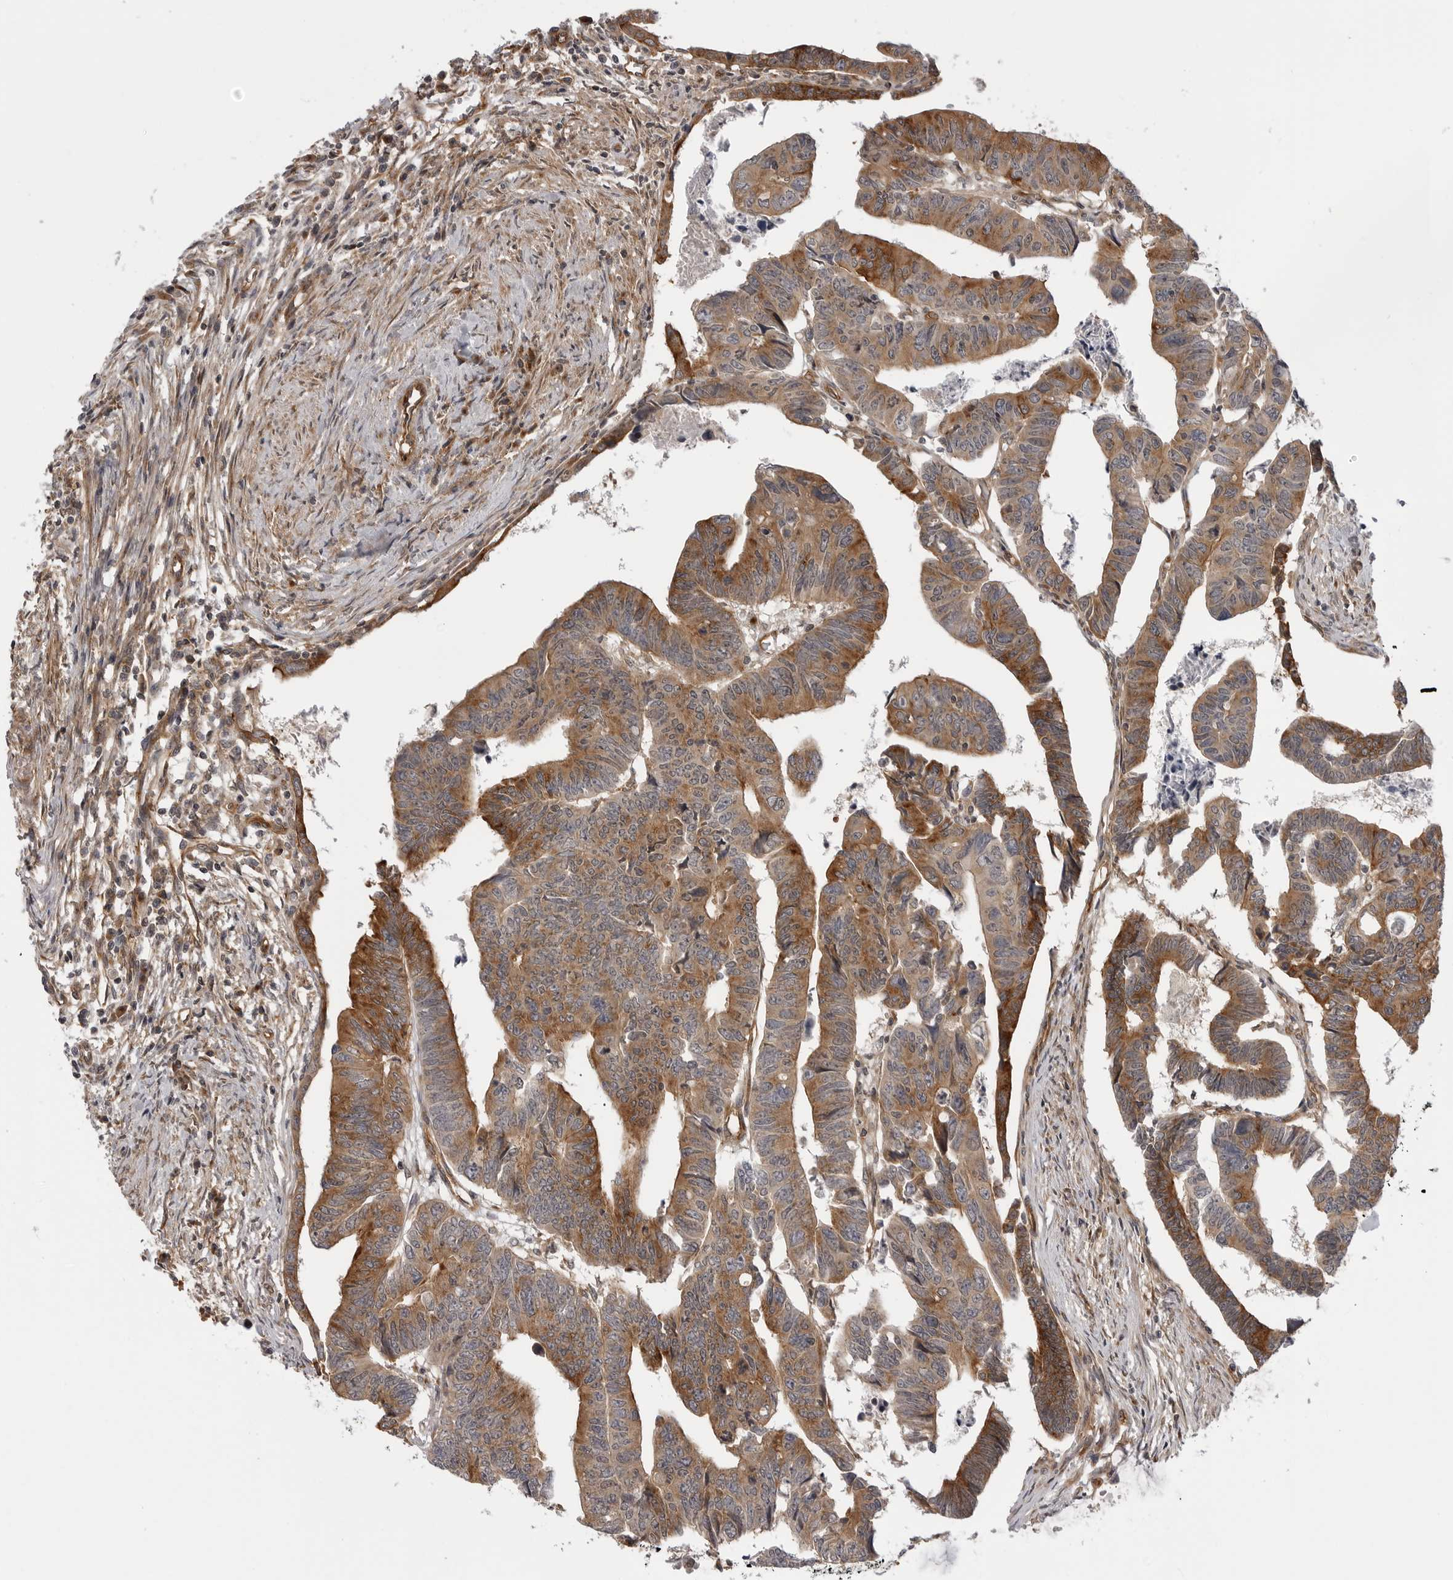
{"staining": {"intensity": "moderate", "quantity": ">75%", "location": "cytoplasmic/membranous"}, "tissue": "colorectal cancer", "cell_type": "Tumor cells", "image_type": "cancer", "snomed": [{"axis": "morphology", "description": "Adenocarcinoma, NOS"}, {"axis": "topography", "description": "Rectum"}], "caption": "Immunohistochemical staining of human colorectal cancer (adenocarcinoma) exhibits moderate cytoplasmic/membranous protein positivity in about >75% of tumor cells.", "gene": "LRRC45", "patient": {"sex": "female", "age": 65}}